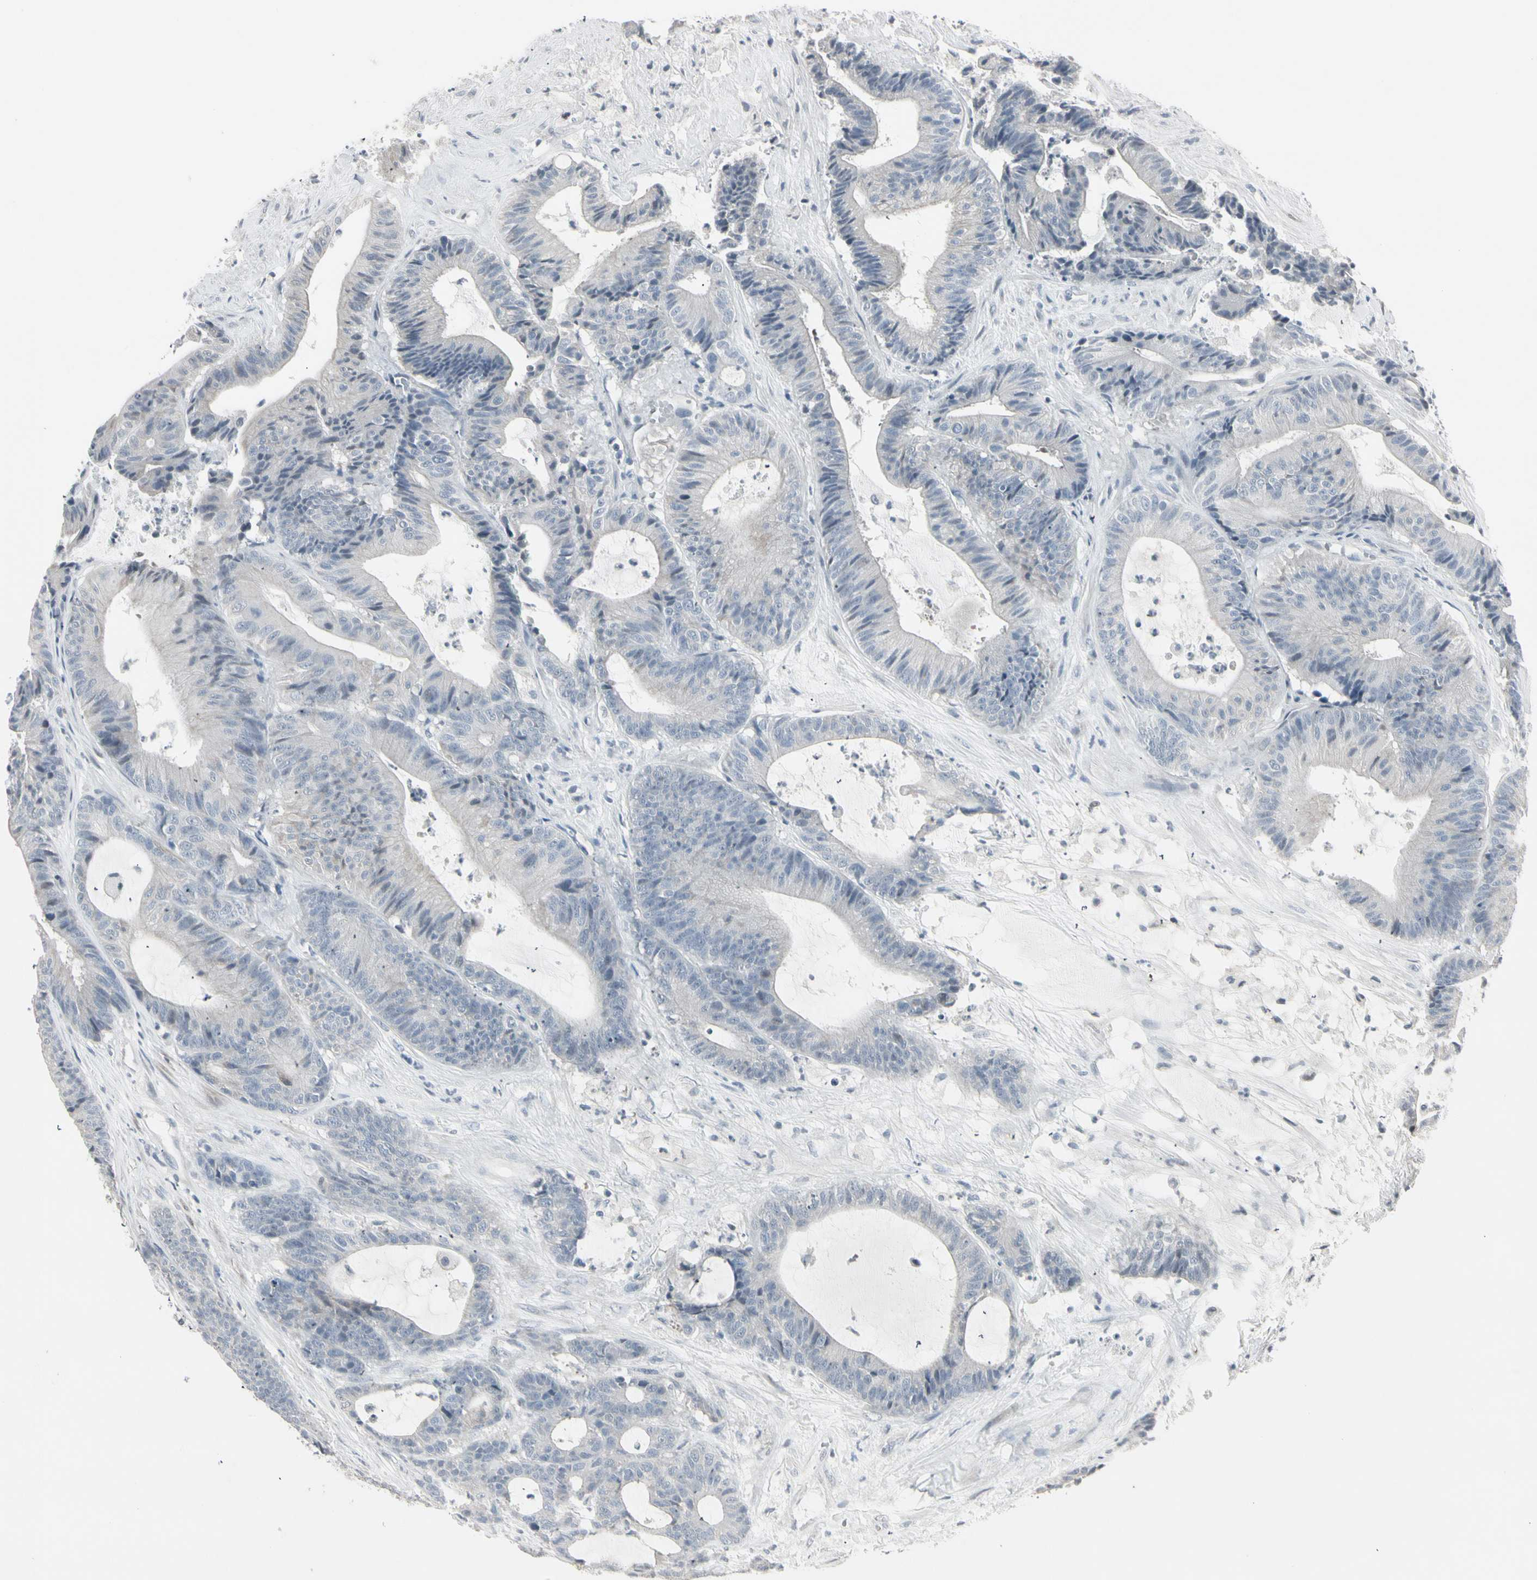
{"staining": {"intensity": "negative", "quantity": "none", "location": "none"}, "tissue": "colorectal cancer", "cell_type": "Tumor cells", "image_type": "cancer", "snomed": [{"axis": "morphology", "description": "Adenocarcinoma, NOS"}, {"axis": "topography", "description": "Colon"}], "caption": "Immunohistochemistry (IHC) photomicrograph of neoplastic tissue: human adenocarcinoma (colorectal) stained with DAB shows no significant protein positivity in tumor cells.", "gene": "DMPK", "patient": {"sex": "female", "age": 84}}